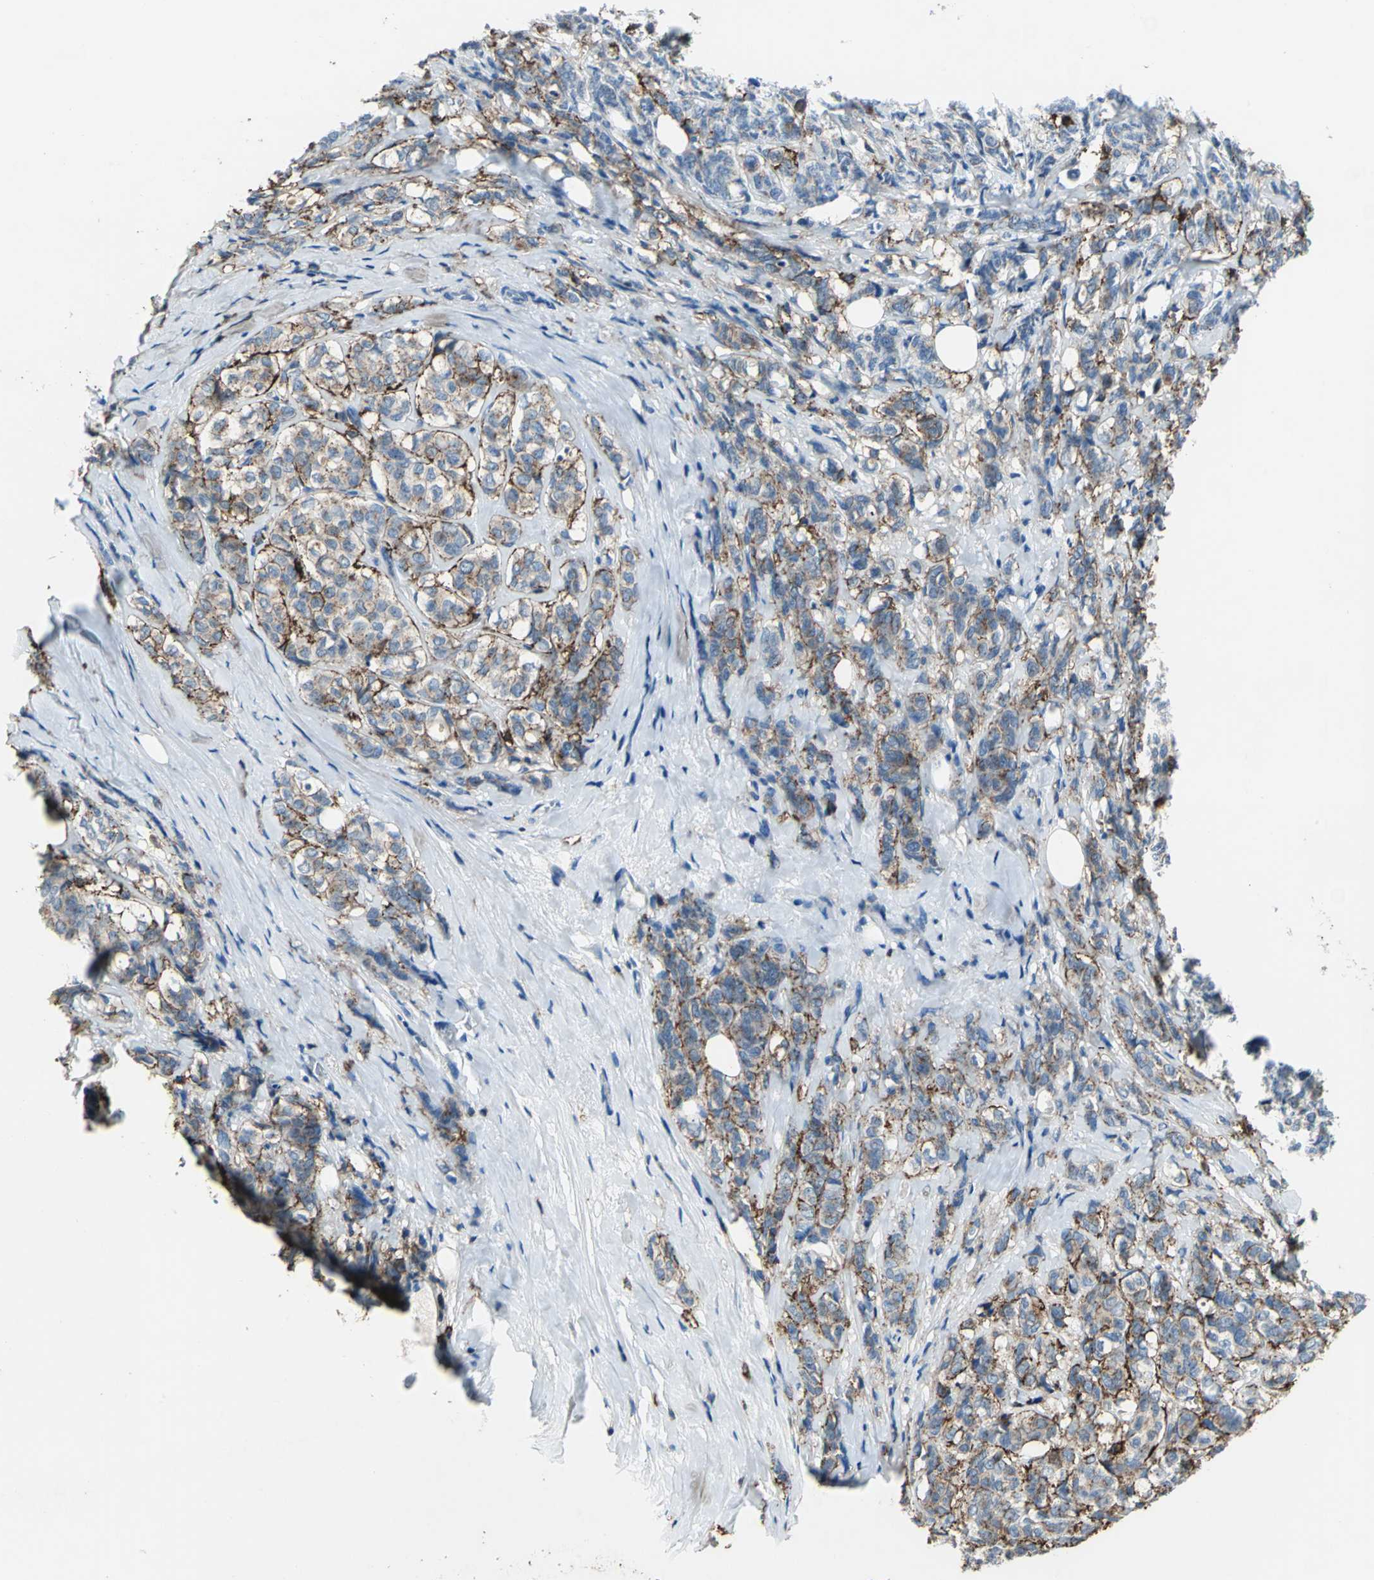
{"staining": {"intensity": "moderate", "quantity": "25%-75%", "location": "cytoplasmic/membranous"}, "tissue": "breast cancer", "cell_type": "Tumor cells", "image_type": "cancer", "snomed": [{"axis": "morphology", "description": "Lobular carcinoma"}, {"axis": "topography", "description": "Breast"}], "caption": "Moderate cytoplasmic/membranous positivity for a protein is present in about 25%-75% of tumor cells of breast cancer using immunohistochemistry (IHC).", "gene": "CD44", "patient": {"sex": "female", "age": 60}}